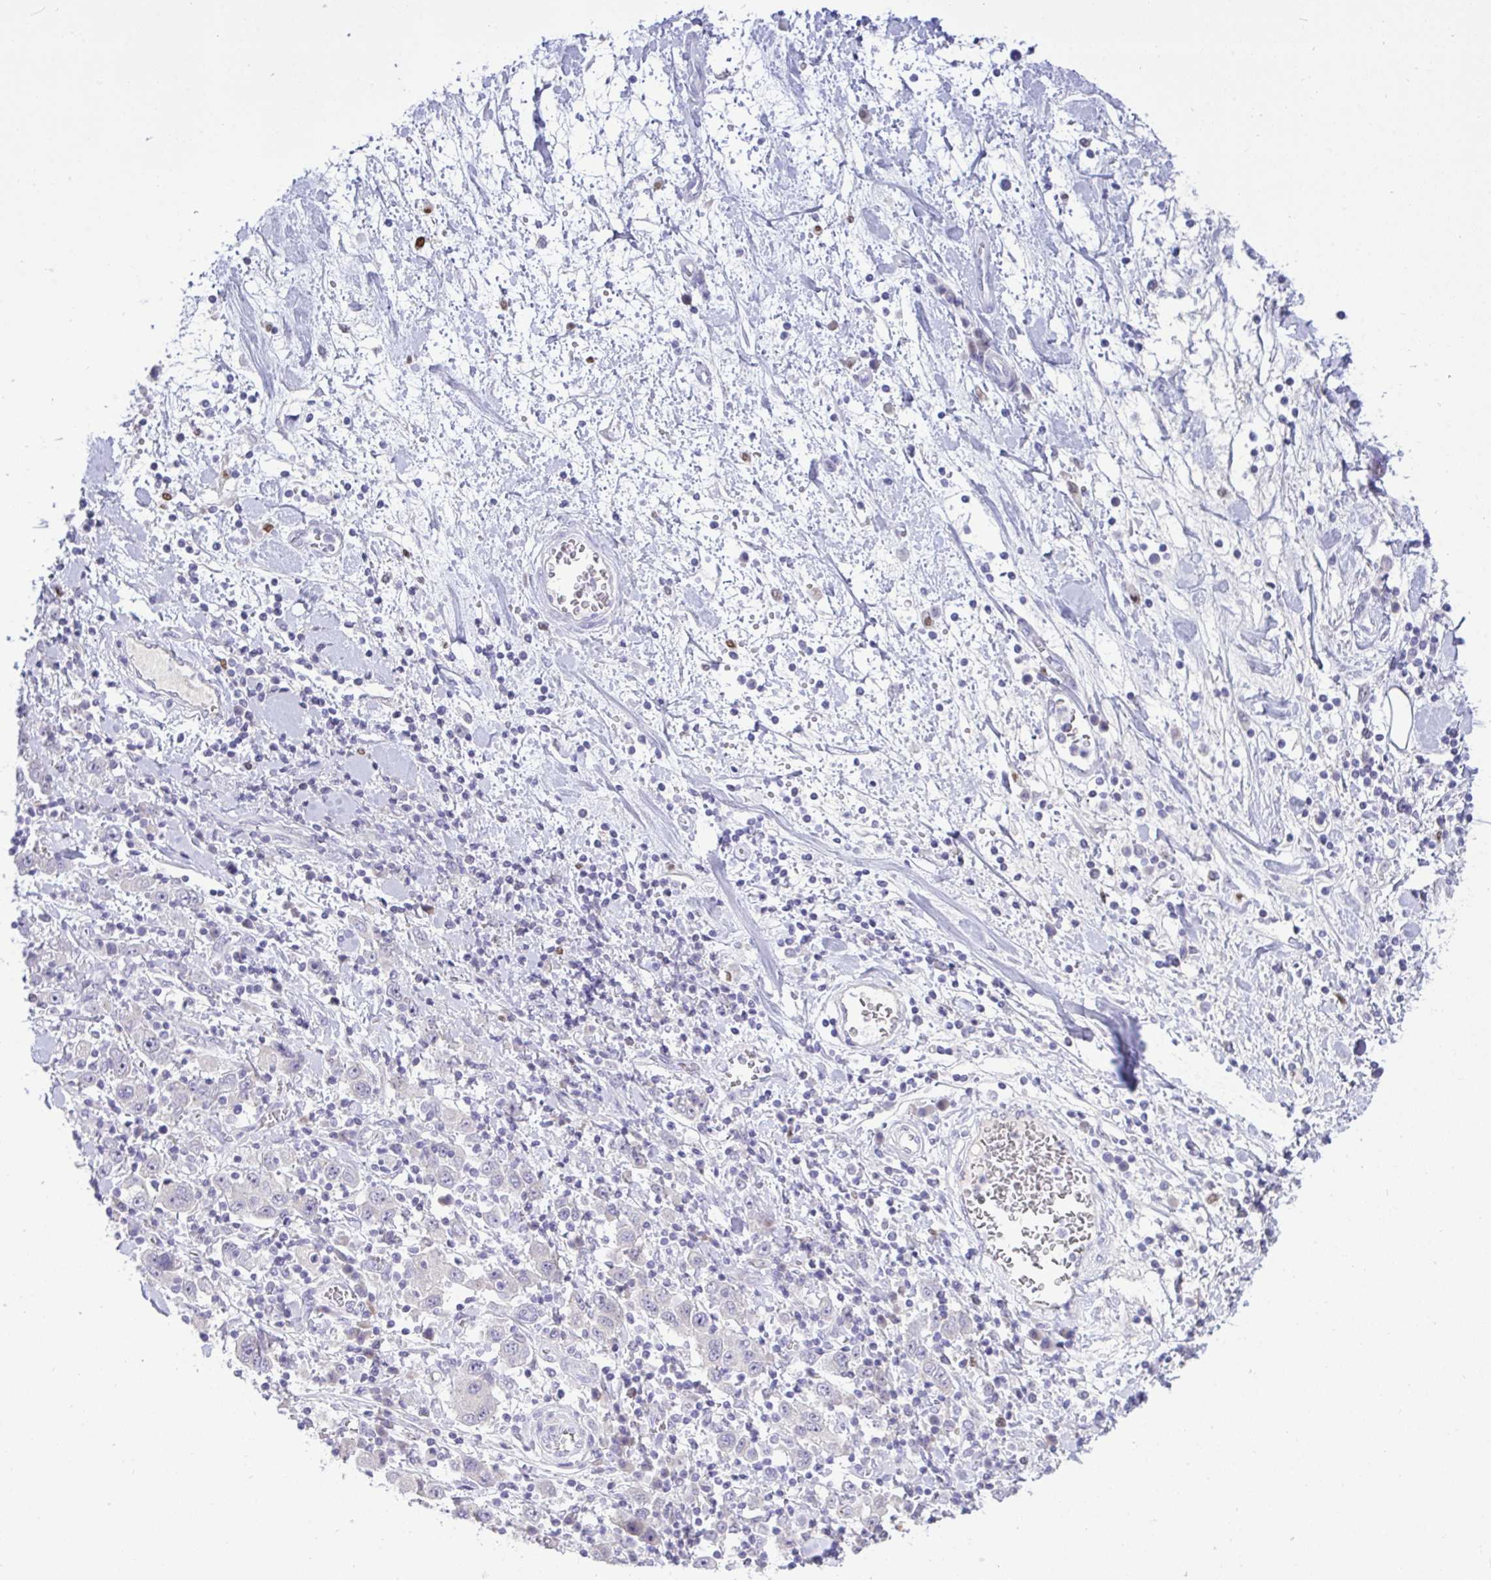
{"staining": {"intensity": "negative", "quantity": "none", "location": "none"}, "tissue": "stomach cancer", "cell_type": "Tumor cells", "image_type": "cancer", "snomed": [{"axis": "morphology", "description": "Normal tissue, NOS"}, {"axis": "morphology", "description": "Adenocarcinoma, NOS"}, {"axis": "topography", "description": "Stomach, upper"}, {"axis": "topography", "description": "Stomach"}], "caption": "There is no significant expression in tumor cells of stomach cancer.", "gene": "EPOP", "patient": {"sex": "male", "age": 59}}